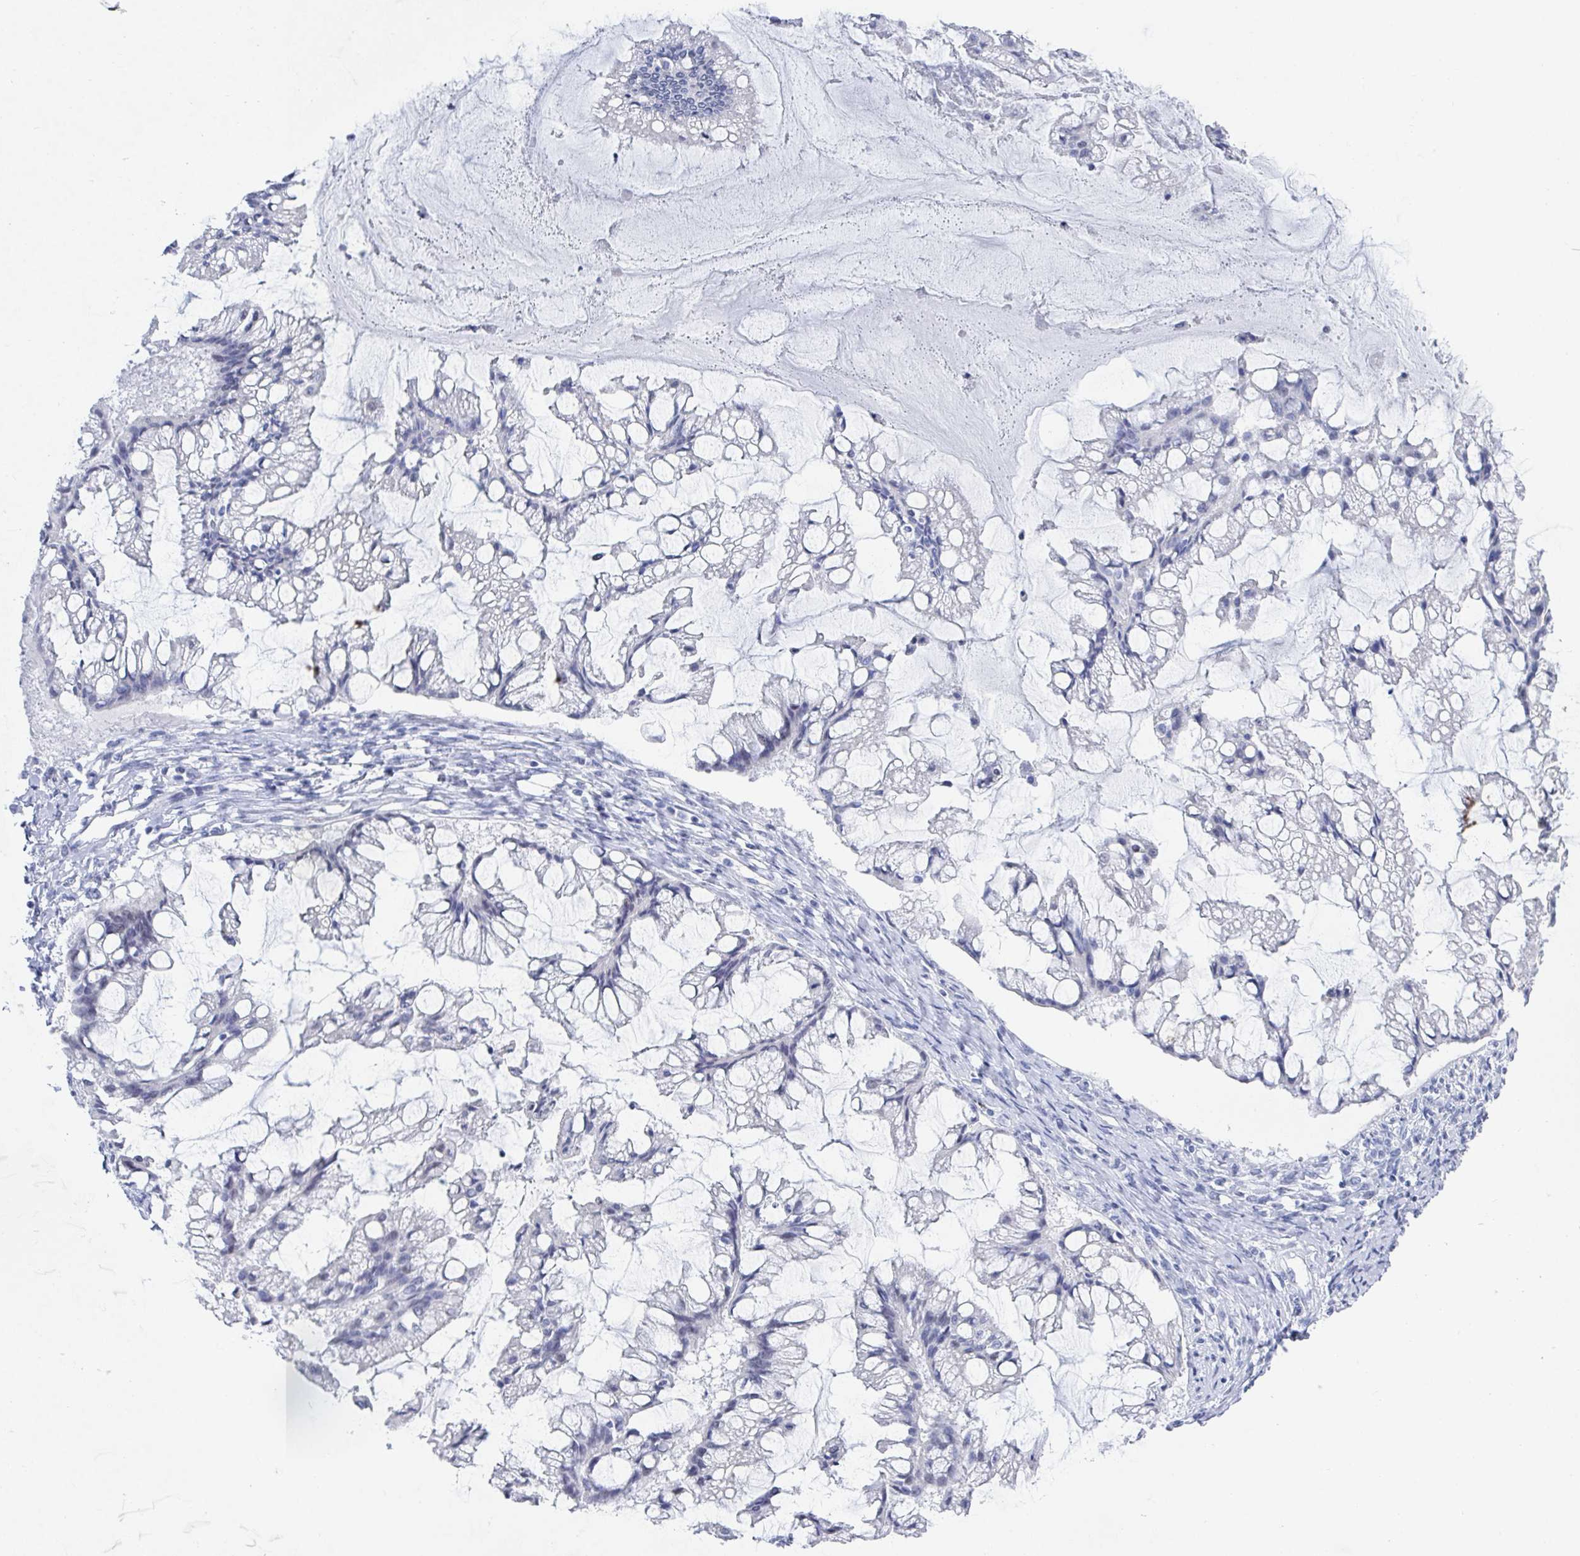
{"staining": {"intensity": "negative", "quantity": "none", "location": "none"}, "tissue": "ovarian cancer", "cell_type": "Tumor cells", "image_type": "cancer", "snomed": [{"axis": "morphology", "description": "Cystadenocarcinoma, mucinous, NOS"}, {"axis": "topography", "description": "Ovary"}], "caption": "Immunohistochemical staining of ovarian cancer (mucinous cystadenocarcinoma) shows no significant positivity in tumor cells.", "gene": "CAMKV", "patient": {"sex": "female", "age": 73}}